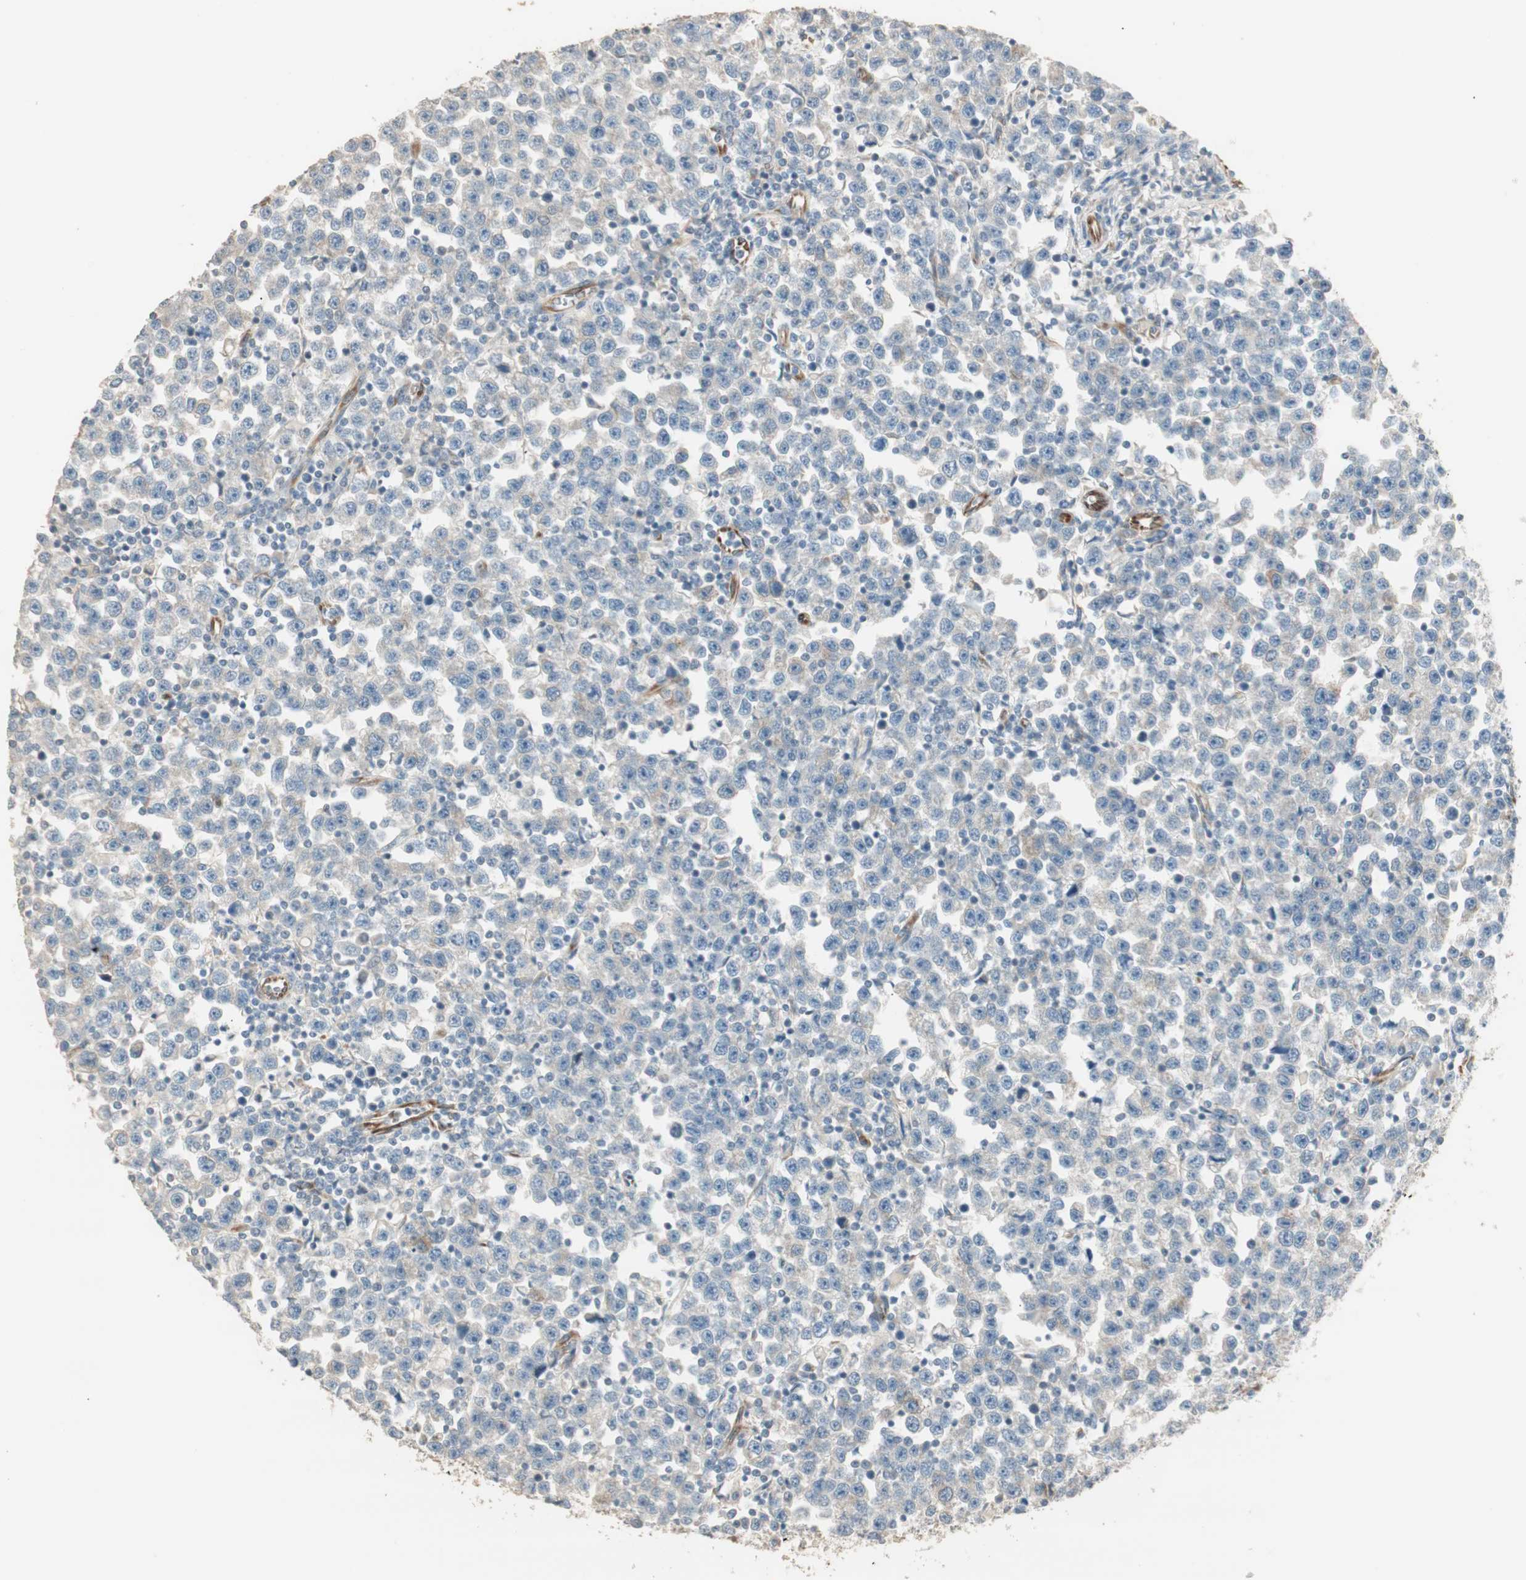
{"staining": {"intensity": "weak", "quantity": "25%-75%", "location": "cytoplasmic/membranous"}, "tissue": "testis cancer", "cell_type": "Tumor cells", "image_type": "cancer", "snomed": [{"axis": "morphology", "description": "Seminoma, NOS"}, {"axis": "topography", "description": "Testis"}], "caption": "IHC of testis cancer (seminoma) reveals low levels of weak cytoplasmic/membranous staining in about 25%-75% of tumor cells.", "gene": "TASOR", "patient": {"sex": "male", "age": 43}}